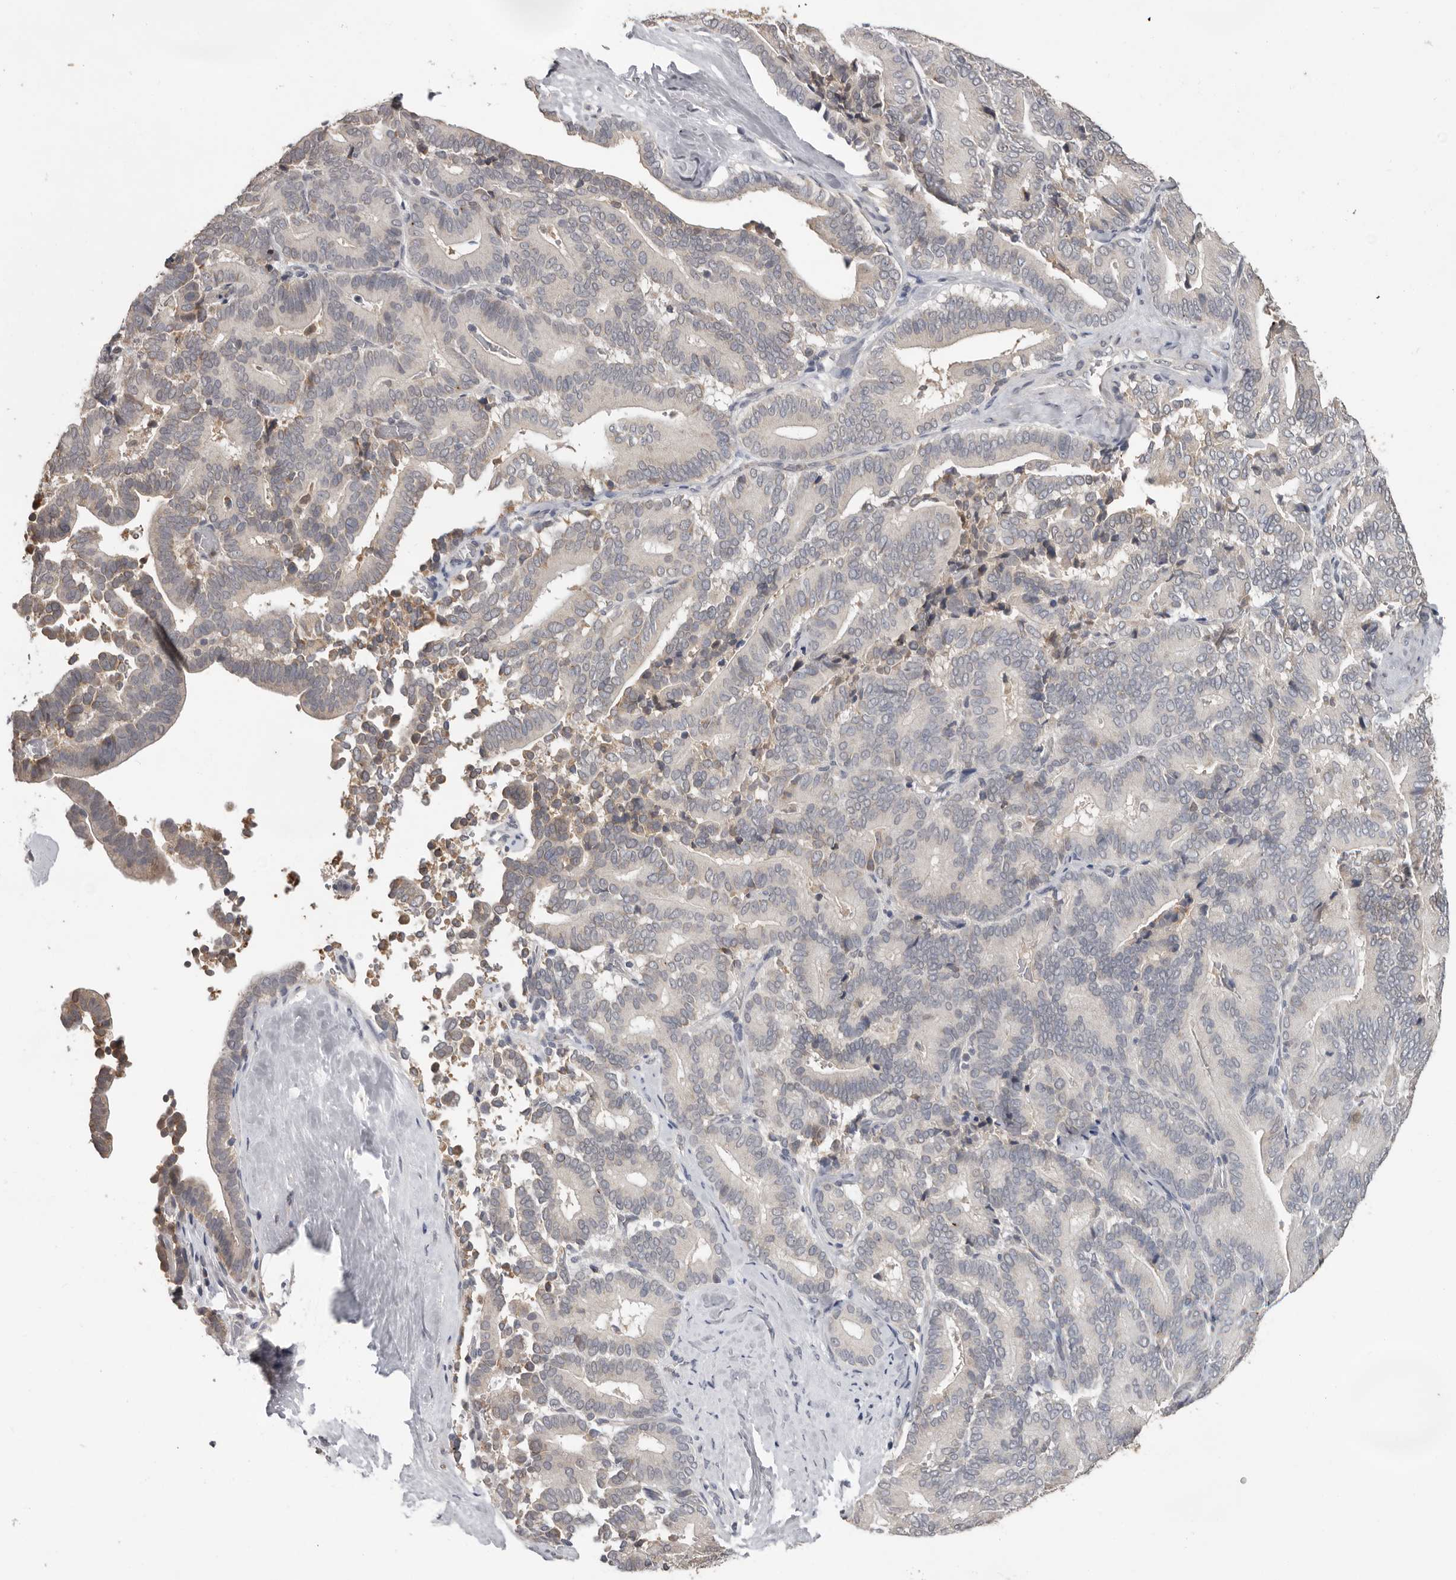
{"staining": {"intensity": "negative", "quantity": "none", "location": "none"}, "tissue": "liver cancer", "cell_type": "Tumor cells", "image_type": "cancer", "snomed": [{"axis": "morphology", "description": "Cholangiocarcinoma"}, {"axis": "topography", "description": "Liver"}], "caption": "Image shows no significant protein expression in tumor cells of cholangiocarcinoma (liver).", "gene": "MTF1", "patient": {"sex": "female", "age": 75}}